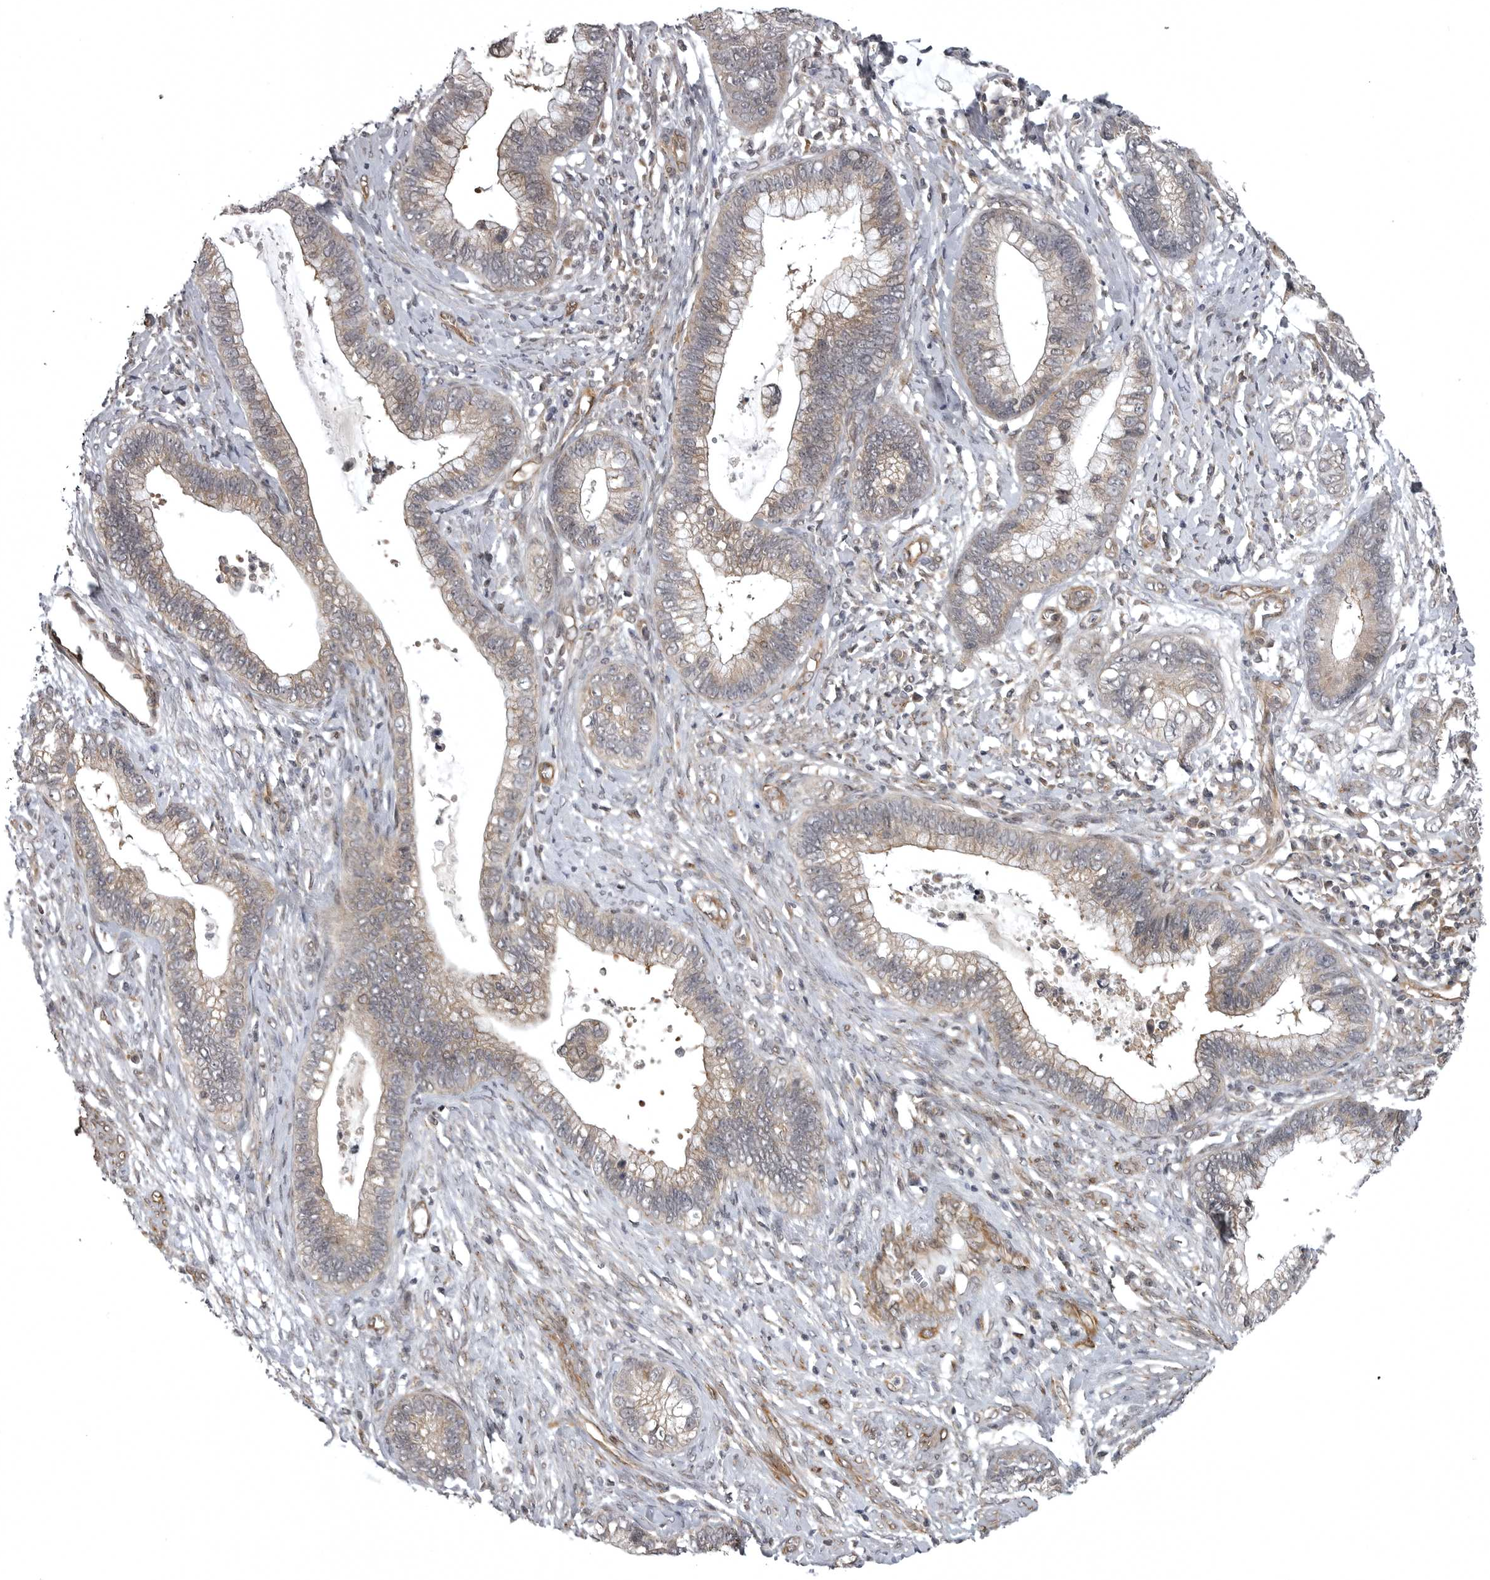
{"staining": {"intensity": "moderate", "quantity": ">75%", "location": "cytoplasmic/membranous"}, "tissue": "cervical cancer", "cell_type": "Tumor cells", "image_type": "cancer", "snomed": [{"axis": "morphology", "description": "Adenocarcinoma, NOS"}, {"axis": "topography", "description": "Cervix"}], "caption": "Immunohistochemistry (DAB) staining of human cervical cancer shows moderate cytoplasmic/membranous protein staining in about >75% of tumor cells. Nuclei are stained in blue.", "gene": "SNX16", "patient": {"sex": "female", "age": 44}}